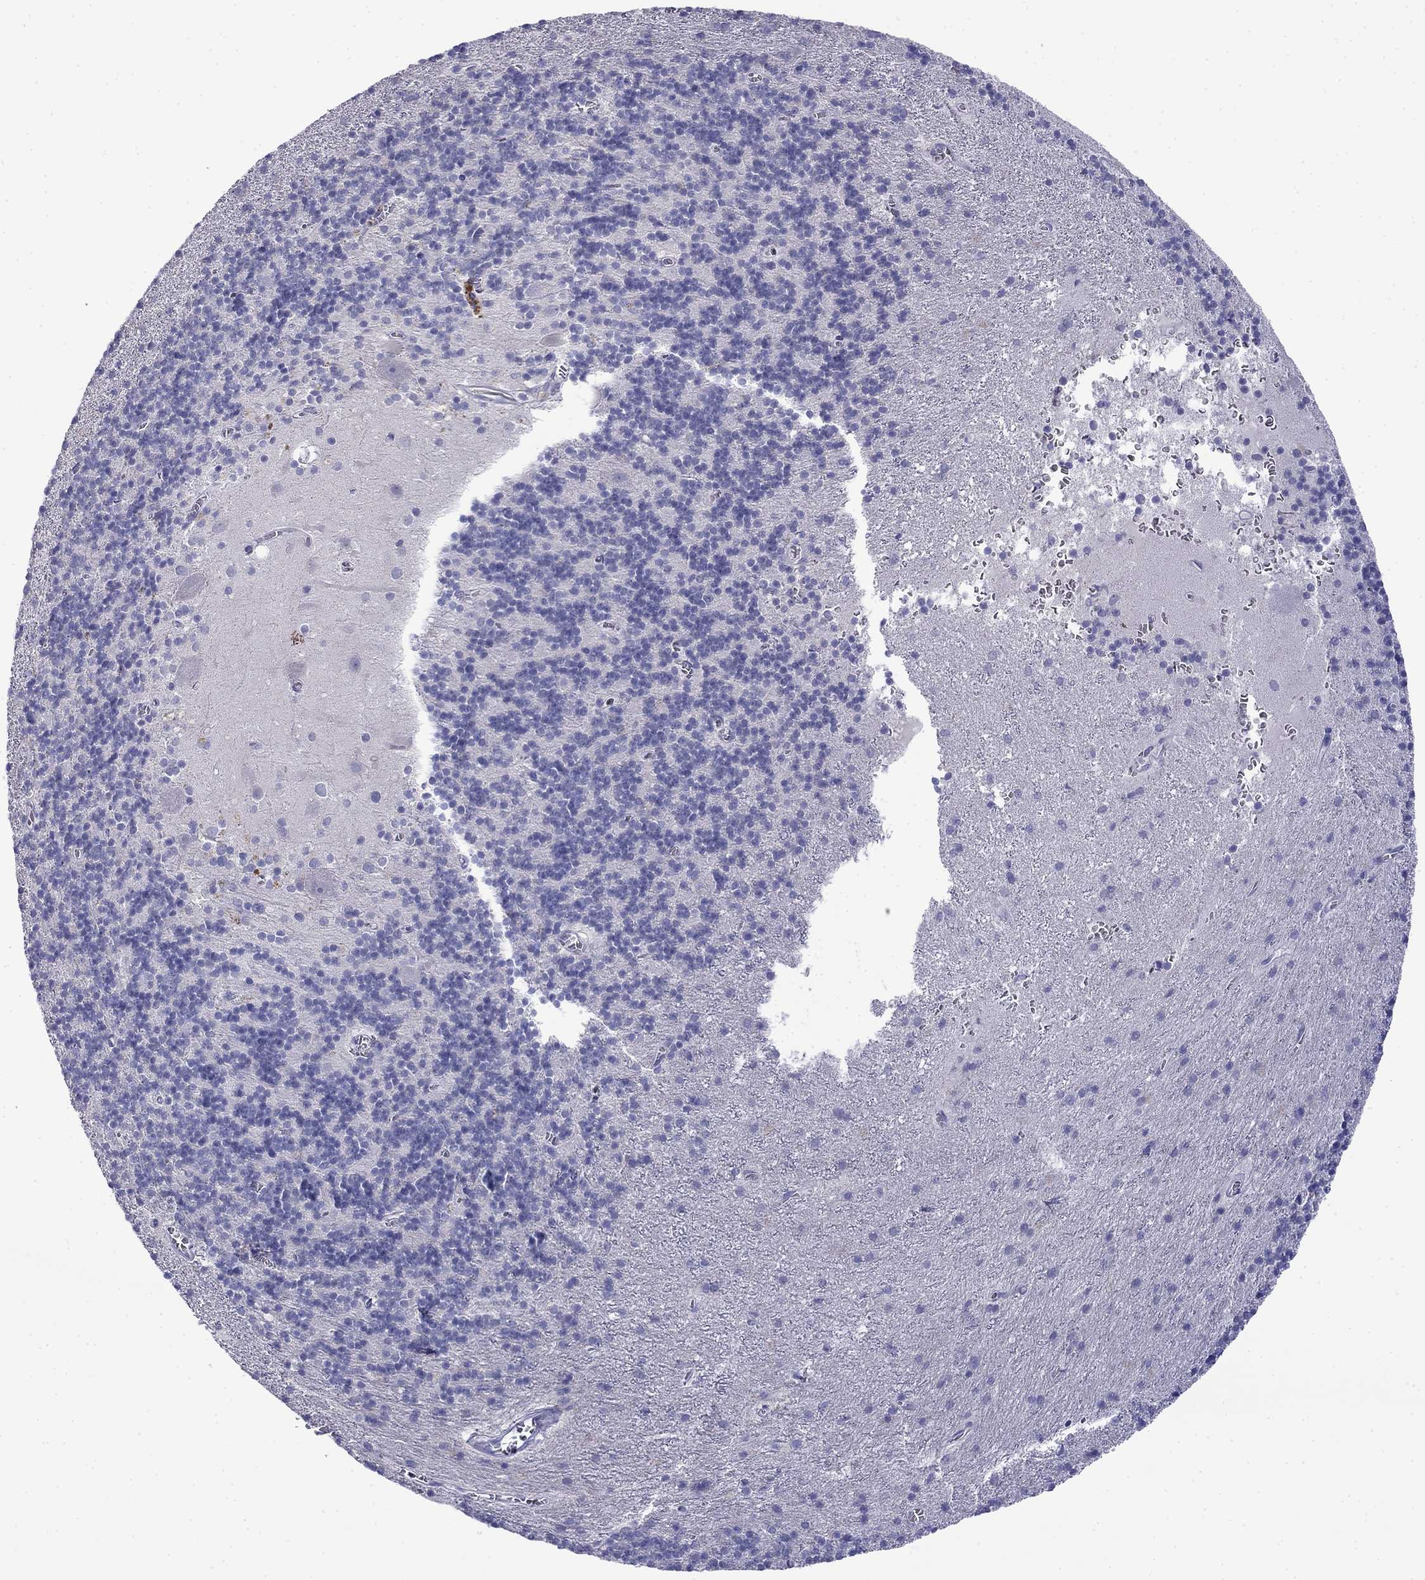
{"staining": {"intensity": "negative", "quantity": "none", "location": "none"}, "tissue": "cerebellum", "cell_type": "Cells in granular layer", "image_type": "normal", "snomed": [{"axis": "morphology", "description": "Normal tissue, NOS"}, {"axis": "topography", "description": "Cerebellum"}], "caption": "Human cerebellum stained for a protein using IHC displays no expression in cells in granular layer.", "gene": "MYO15A", "patient": {"sex": "male", "age": 70}}